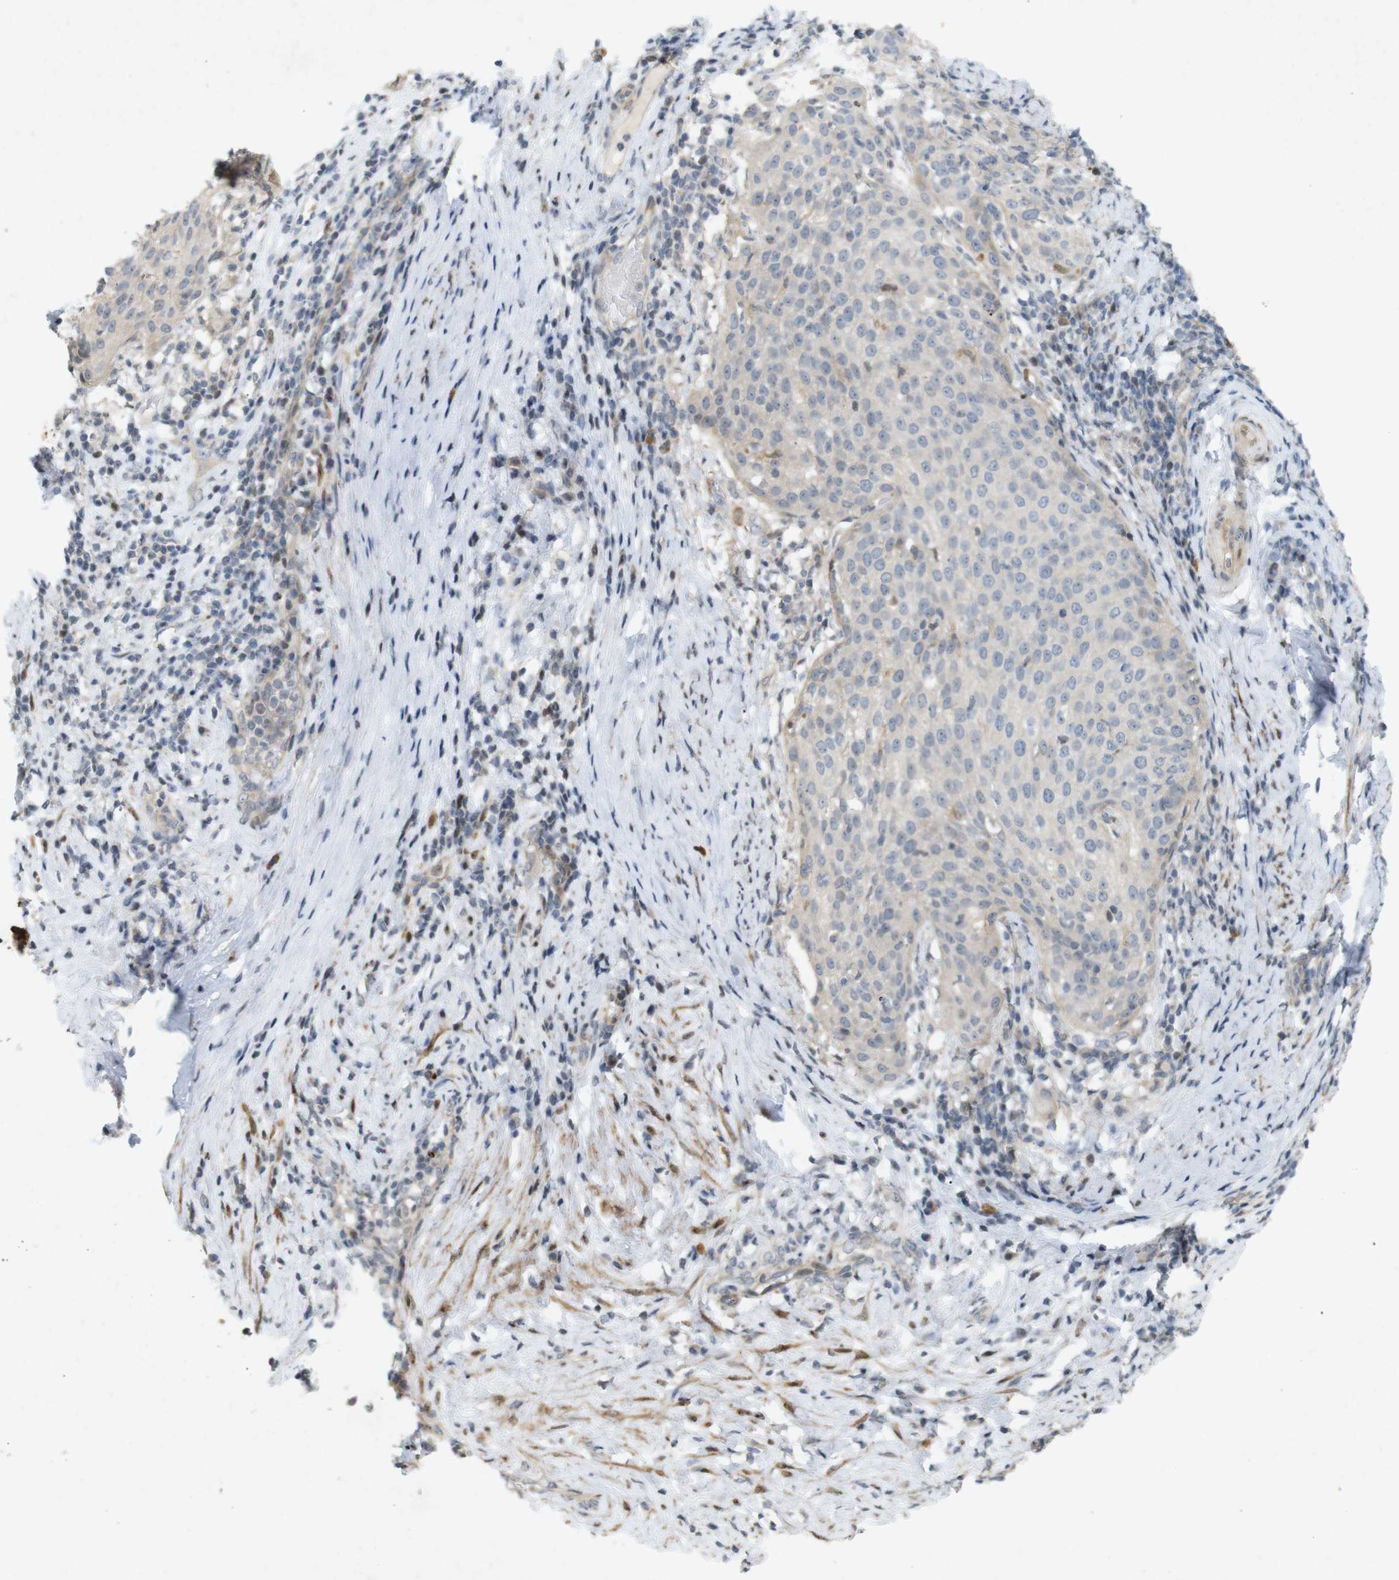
{"staining": {"intensity": "weak", "quantity": "<25%", "location": "cytoplasmic/membranous"}, "tissue": "cervical cancer", "cell_type": "Tumor cells", "image_type": "cancer", "snomed": [{"axis": "morphology", "description": "Squamous cell carcinoma, NOS"}, {"axis": "topography", "description": "Cervix"}], "caption": "This is an immunohistochemistry (IHC) photomicrograph of human cervical cancer. There is no staining in tumor cells.", "gene": "PPP1R14A", "patient": {"sex": "female", "age": 51}}